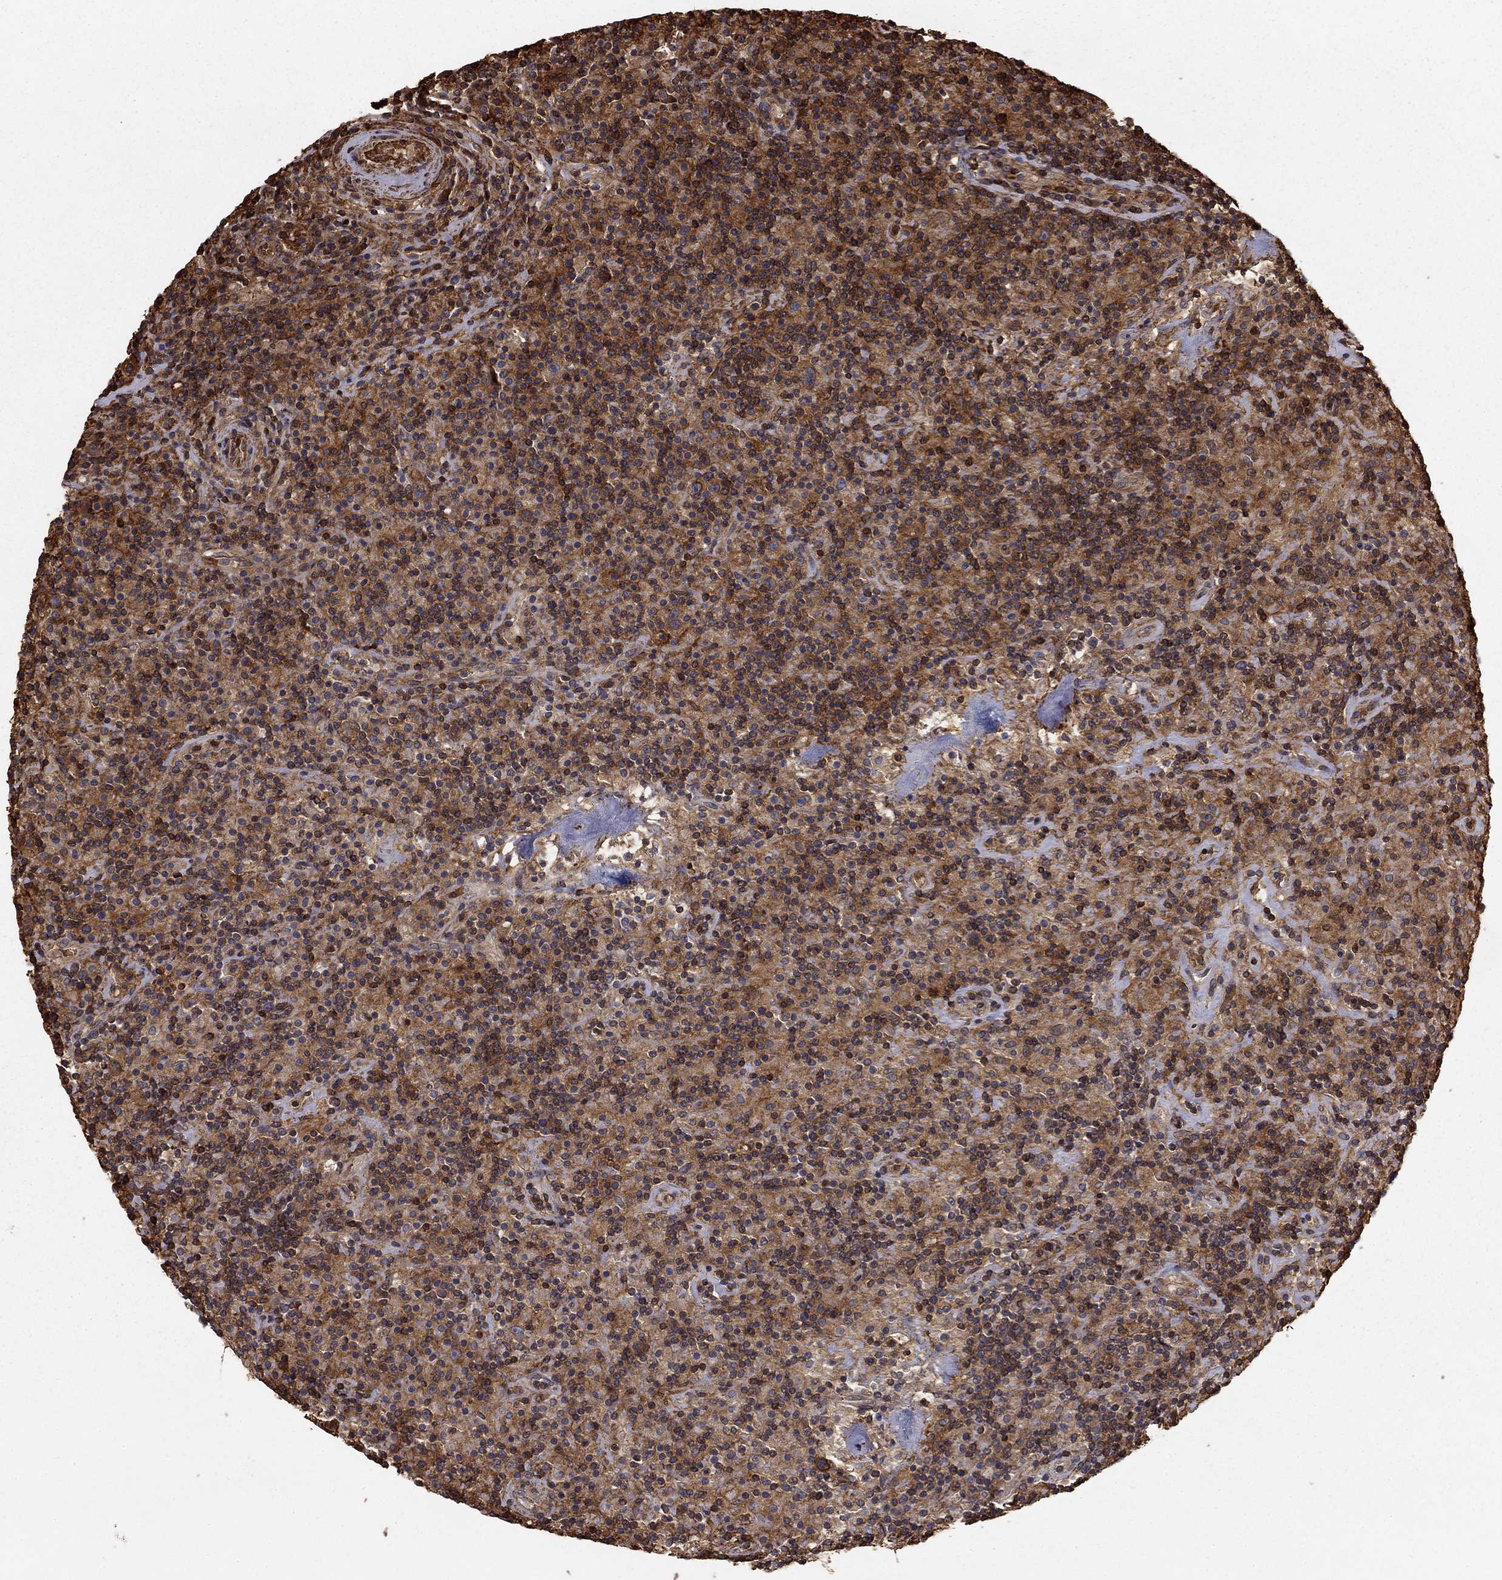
{"staining": {"intensity": "moderate", "quantity": "25%-75%", "location": "cytoplasmic/membranous"}, "tissue": "lymphoma", "cell_type": "Tumor cells", "image_type": "cancer", "snomed": [{"axis": "morphology", "description": "Hodgkin's disease, NOS"}, {"axis": "topography", "description": "Lymph node"}], "caption": "Human lymphoma stained with a protein marker displays moderate staining in tumor cells.", "gene": "HABP4", "patient": {"sex": "male", "age": 70}}